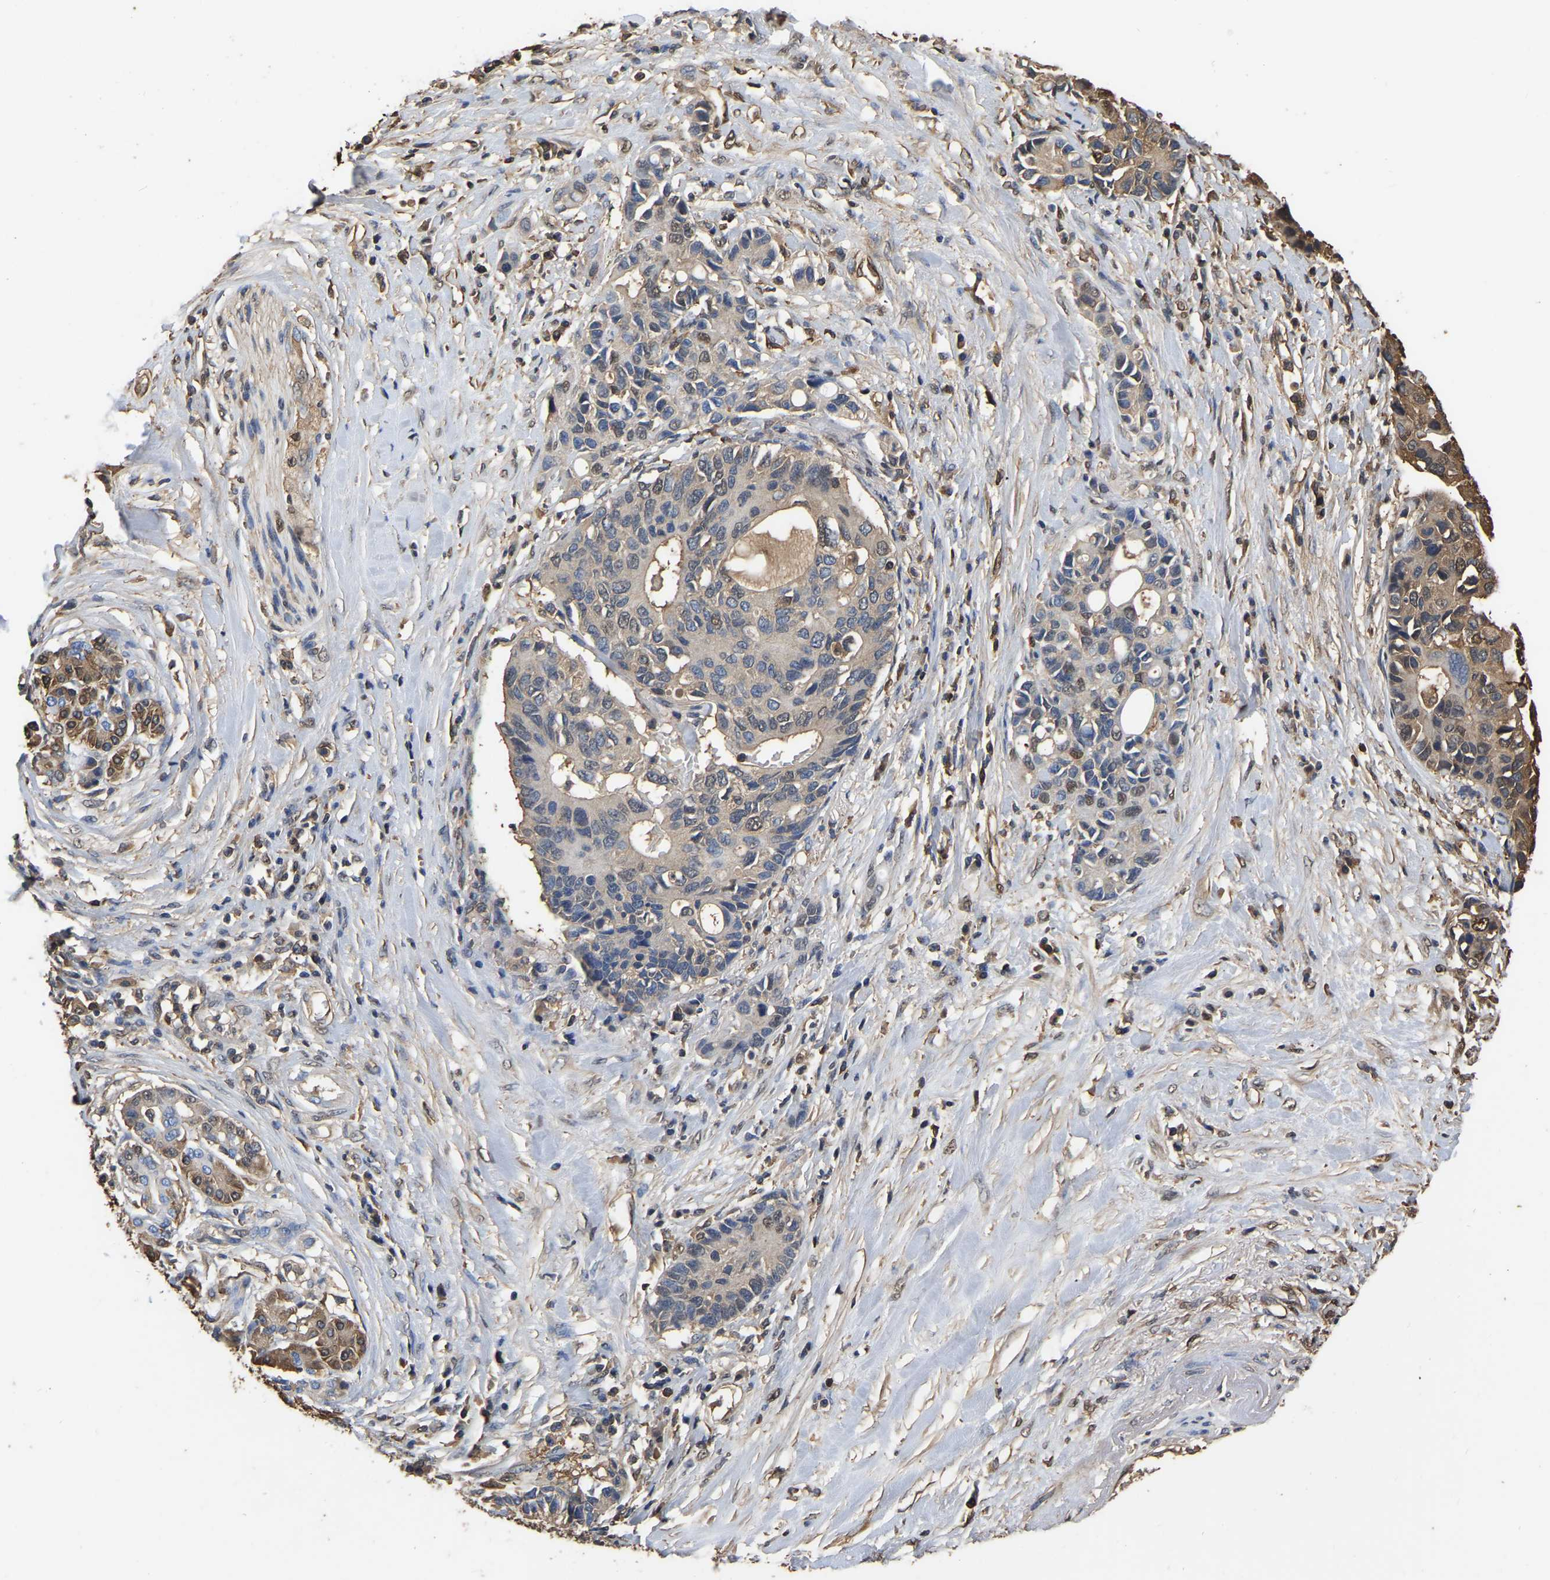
{"staining": {"intensity": "moderate", "quantity": "<25%", "location": "cytoplasmic/membranous"}, "tissue": "pancreatic cancer", "cell_type": "Tumor cells", "image_type": "cancer", "snomed": [{"axis": "morphology", "description": "Adenocarcinoma, NOS"}, {"axis": "topography", "description": "Pancreas"}], "caption": "Pancreatic adenocarcinoma stained with immunohistochemistry exhibits moderate cytoplasmic/membranous positivity in approximately <25% of tumor cells.", "gene": "LDHB", "patient": {"sex": "female", "age": 56}}